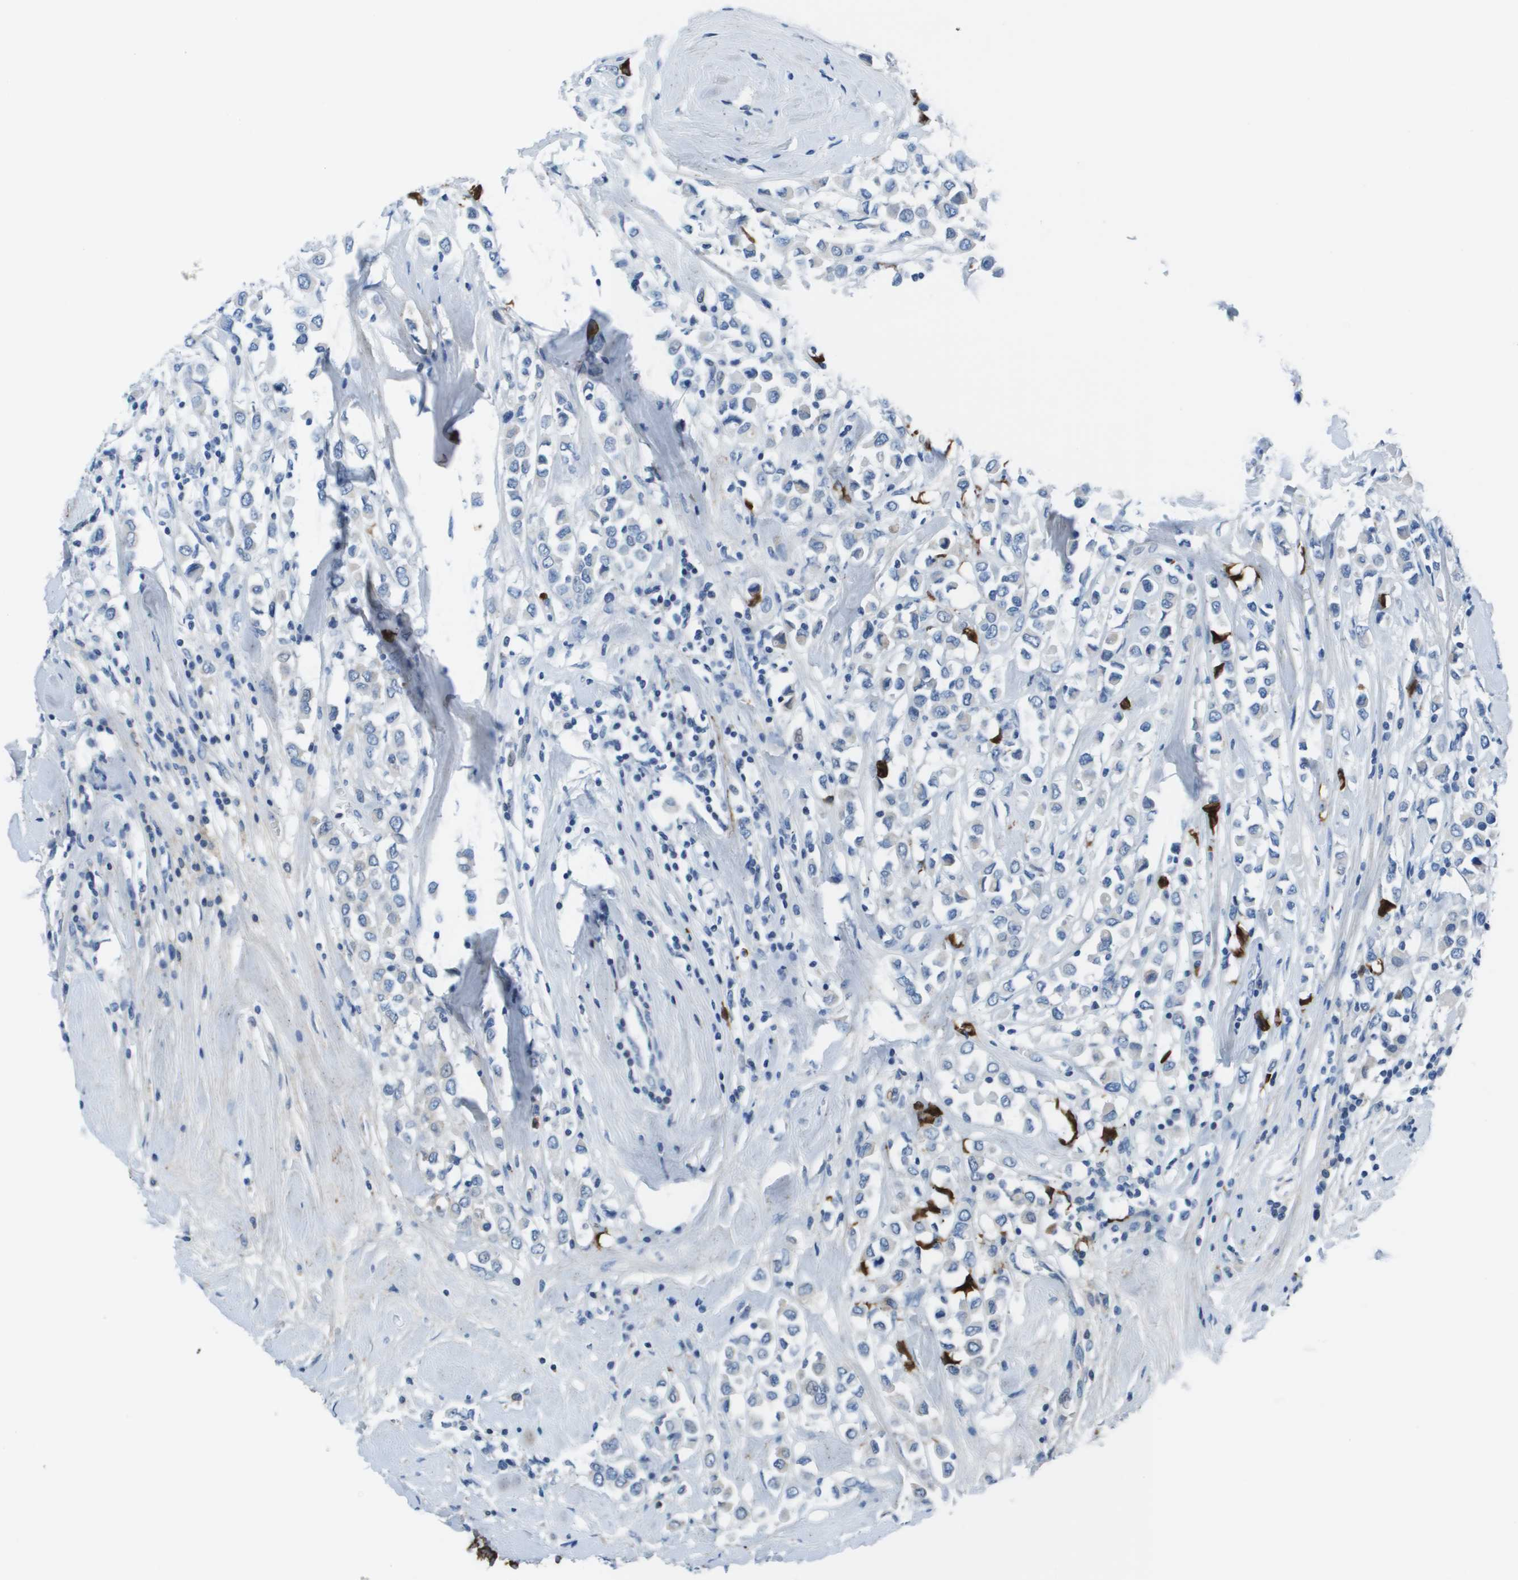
{"staining": {"intensity": "negative", "quantity": "none", "location": "none"}, "tissue": "breast cancer", "cell_type": "Tumor cells", "image_type": "cancer", "snomed": [{"axis": "morphology", "description": "Duct carcinoma"}, {"axis": "topography", "description": "Breast"}], "caption": "Tumor cells show no significant staining in breast infiltrating ductal carcinoma.", "gene": "VTN", "patient": {"sex": "female", "age": 61}}